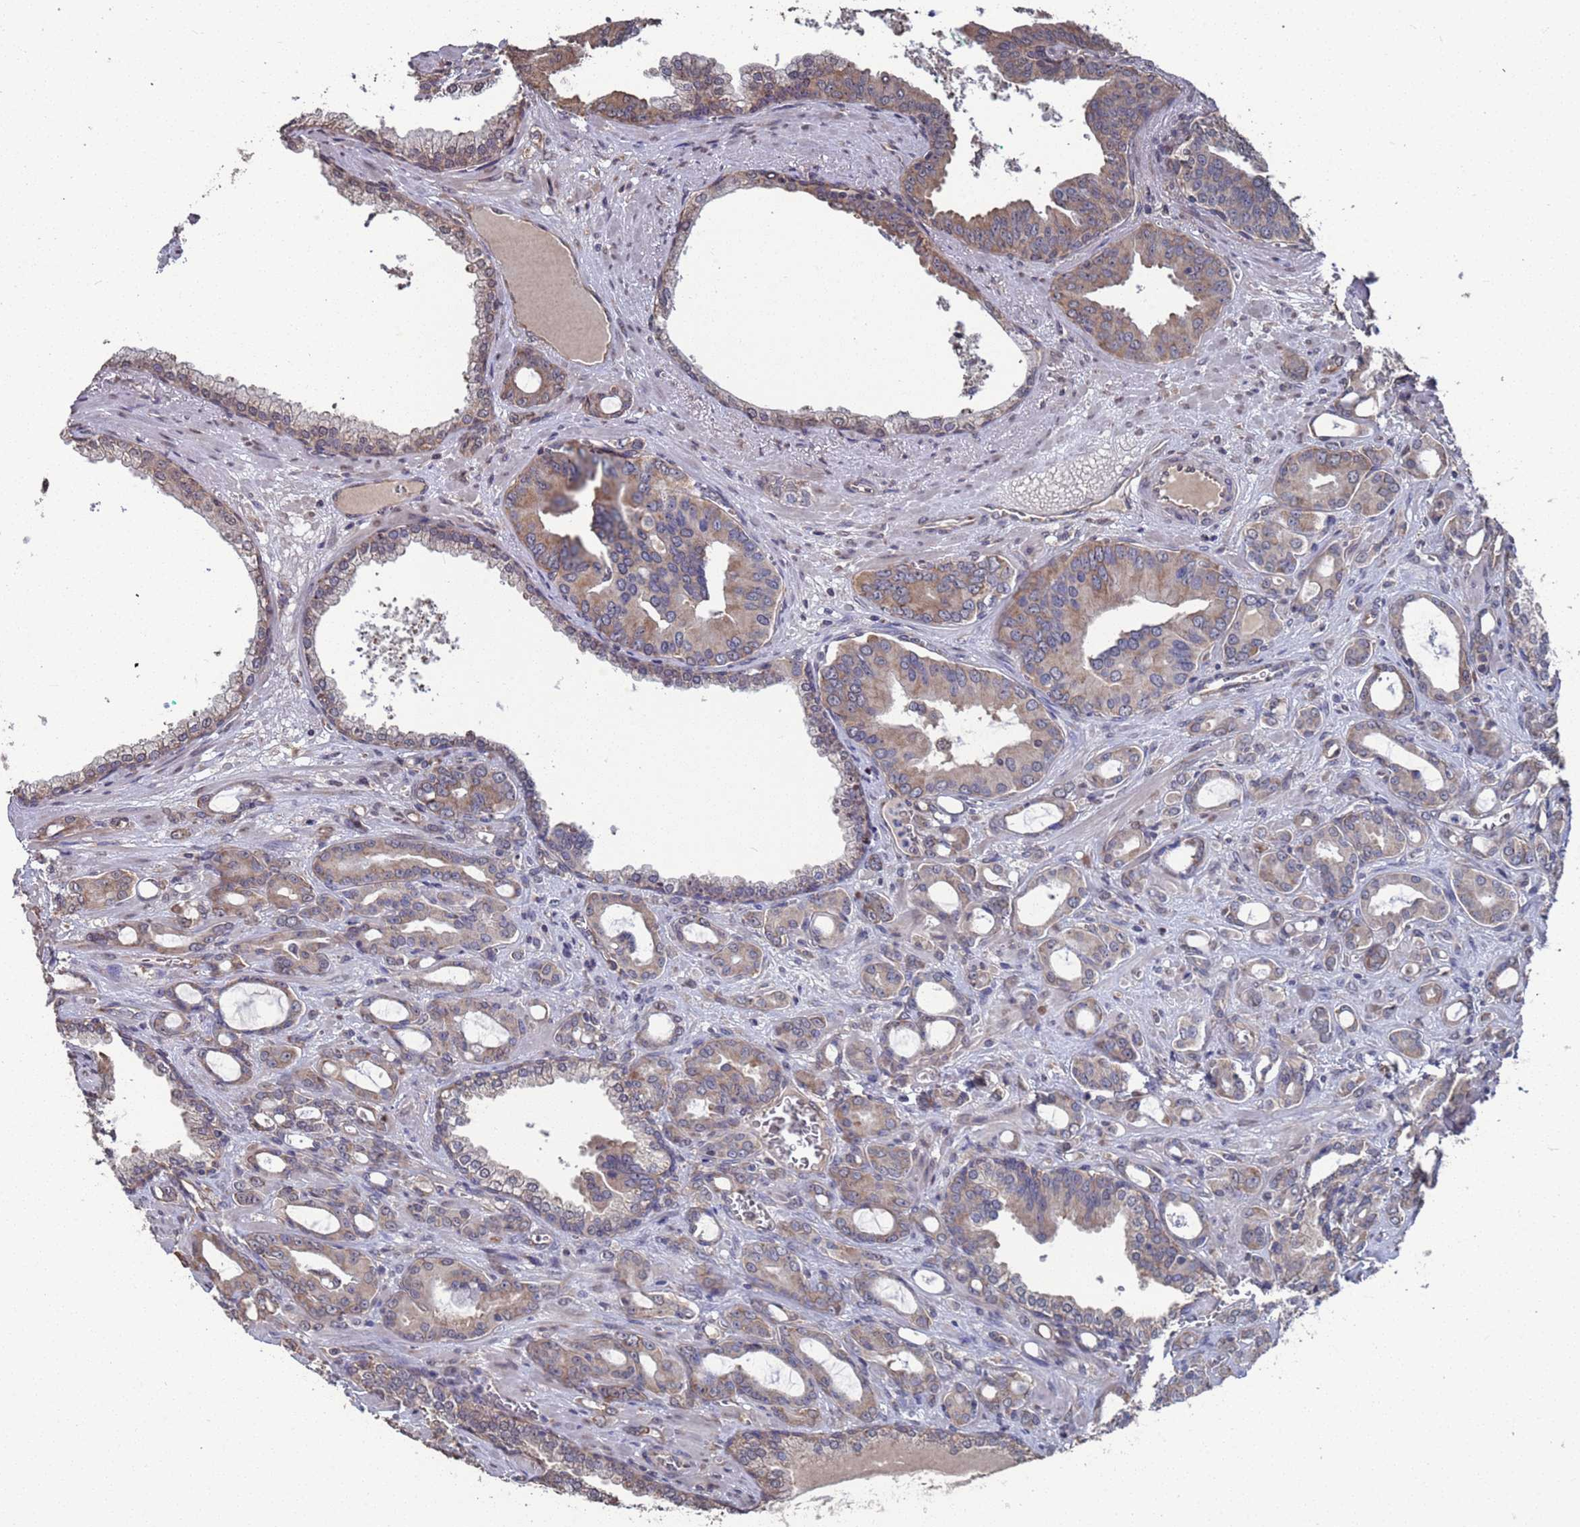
{"staining": {"intensity": "moderate", "quantity": ">75%", "location": "cytoplasmic/membranous"}, "tissue": "prostate cancer", "cell_type": "Tumor cells", "image_type": "cancer", "snomed": [{"axis": "morphology", "description": "Adenocarcinoma, High grade"}, {"axis": "topography", "description": "Prostate"}], "caption": "Immunohistochemical staining of prostate adenocarcinoma (high-grade) demonstrates moderate cytoplasmic/membranous protein expression in approximately >75% of tumor cells. (Brightfield microscopy of DAB IHC at high magnification).", "gene": "CFAP119", "patient": {"sex": "male", "age": 72}}